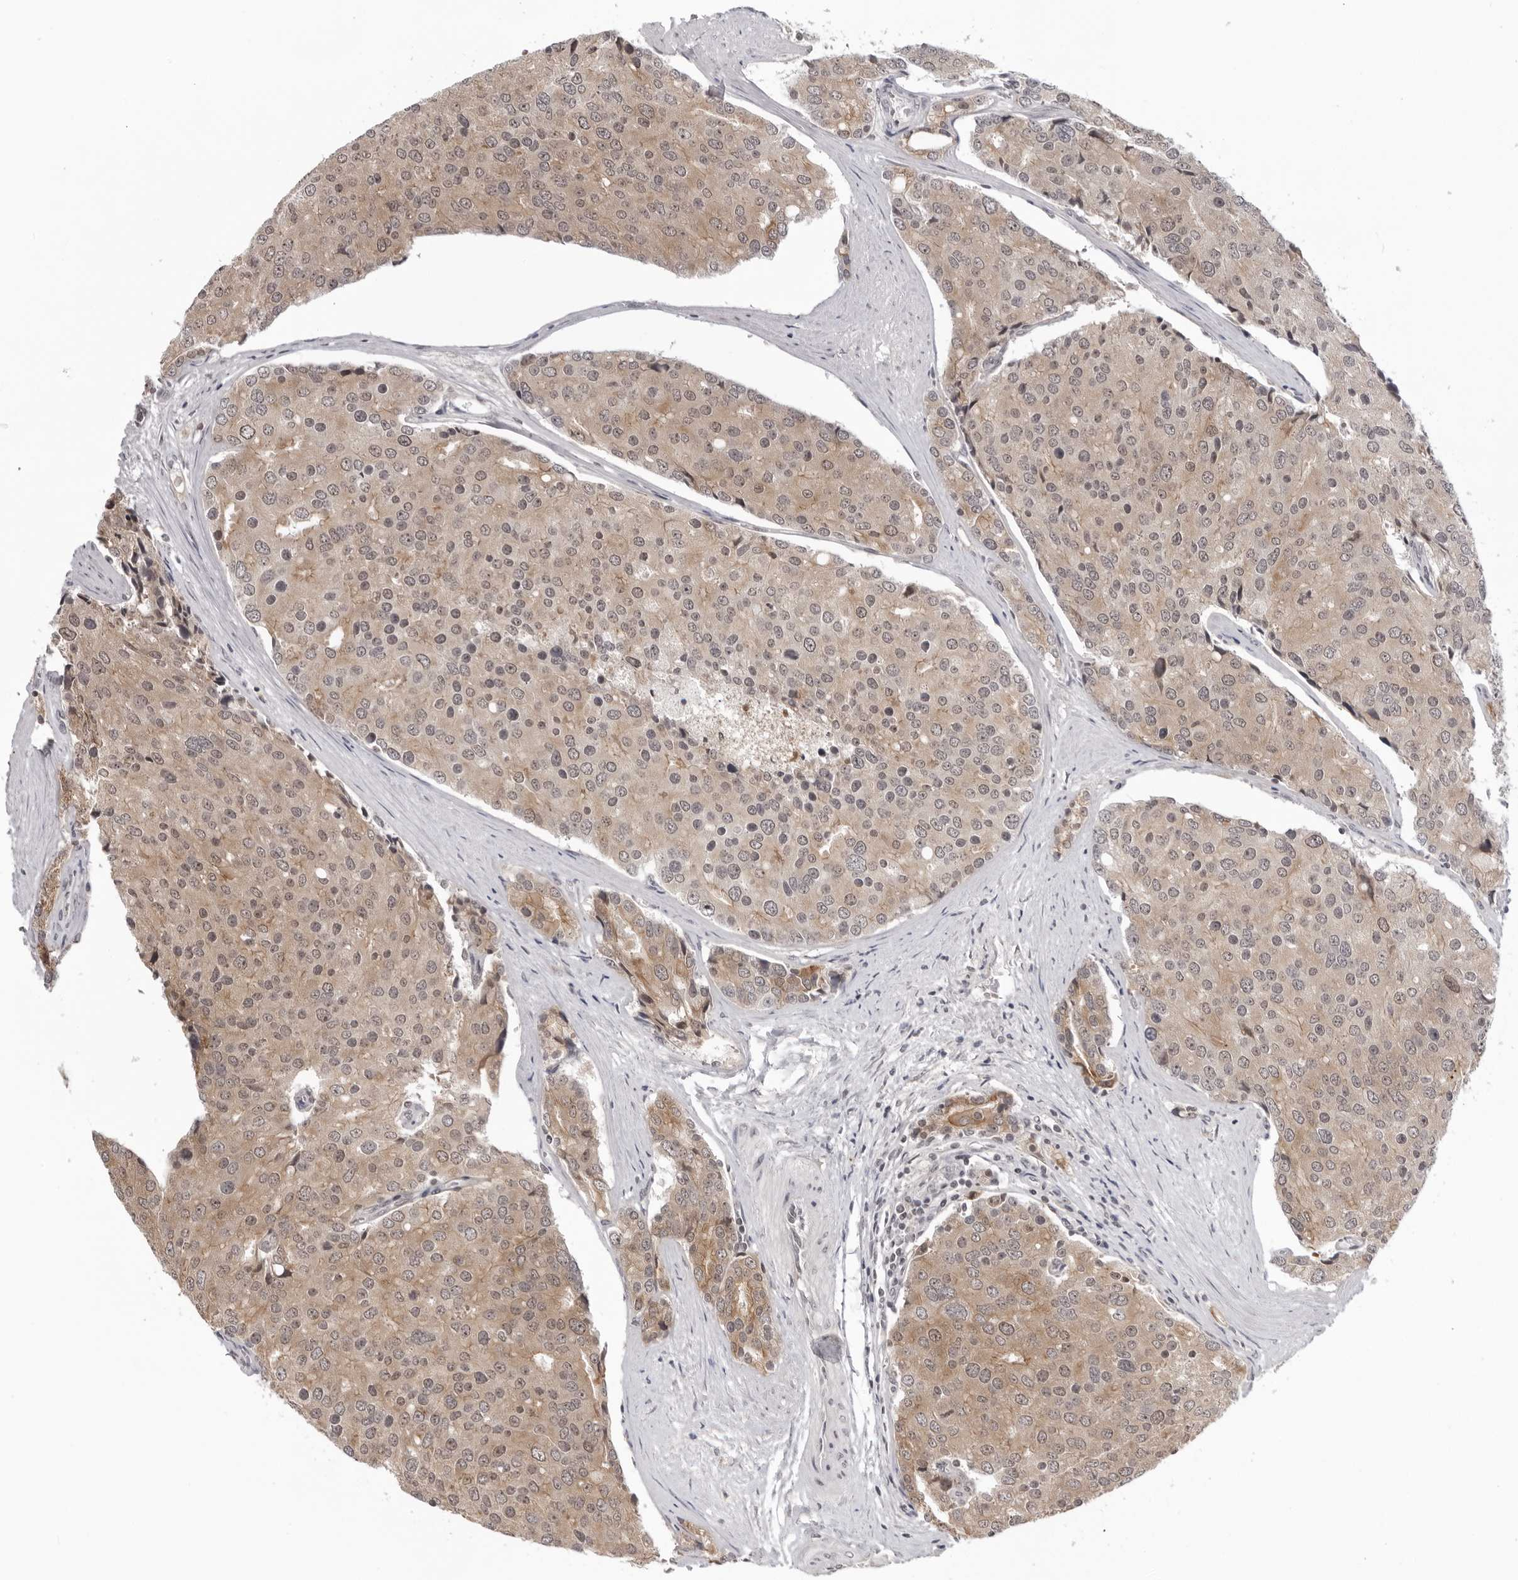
{"staining": {"intensity": "weak", "quantity": ">75%", "location": "cytoplasmic/membranous,nuclear"}, "tissue": "prostate cancer", "cell_type": "Tumor cells", "image_type": "cancer", "snomed": [{"axis": "morphology", "description": "Adenocarcinoma, High grade"}, {"axis": "topography", "description": "Prostate"}], "caption": "Immunohistochemistry staining of prostate cancer, which exhibits low levels of weak cytoplasmic/membranous and nuclear staining in approximately >75% of tumor cells indicating weak cytoplasmic/membranous and nuclear protein expression. The staining was performed using DAB (3,3'-diaminobenzidine) (brown) for protein detection and nuclei were counterstained in hematoxylin (blue).", "gene": "EXOSC10", "patient": {"sex": "male", "age": 50}}